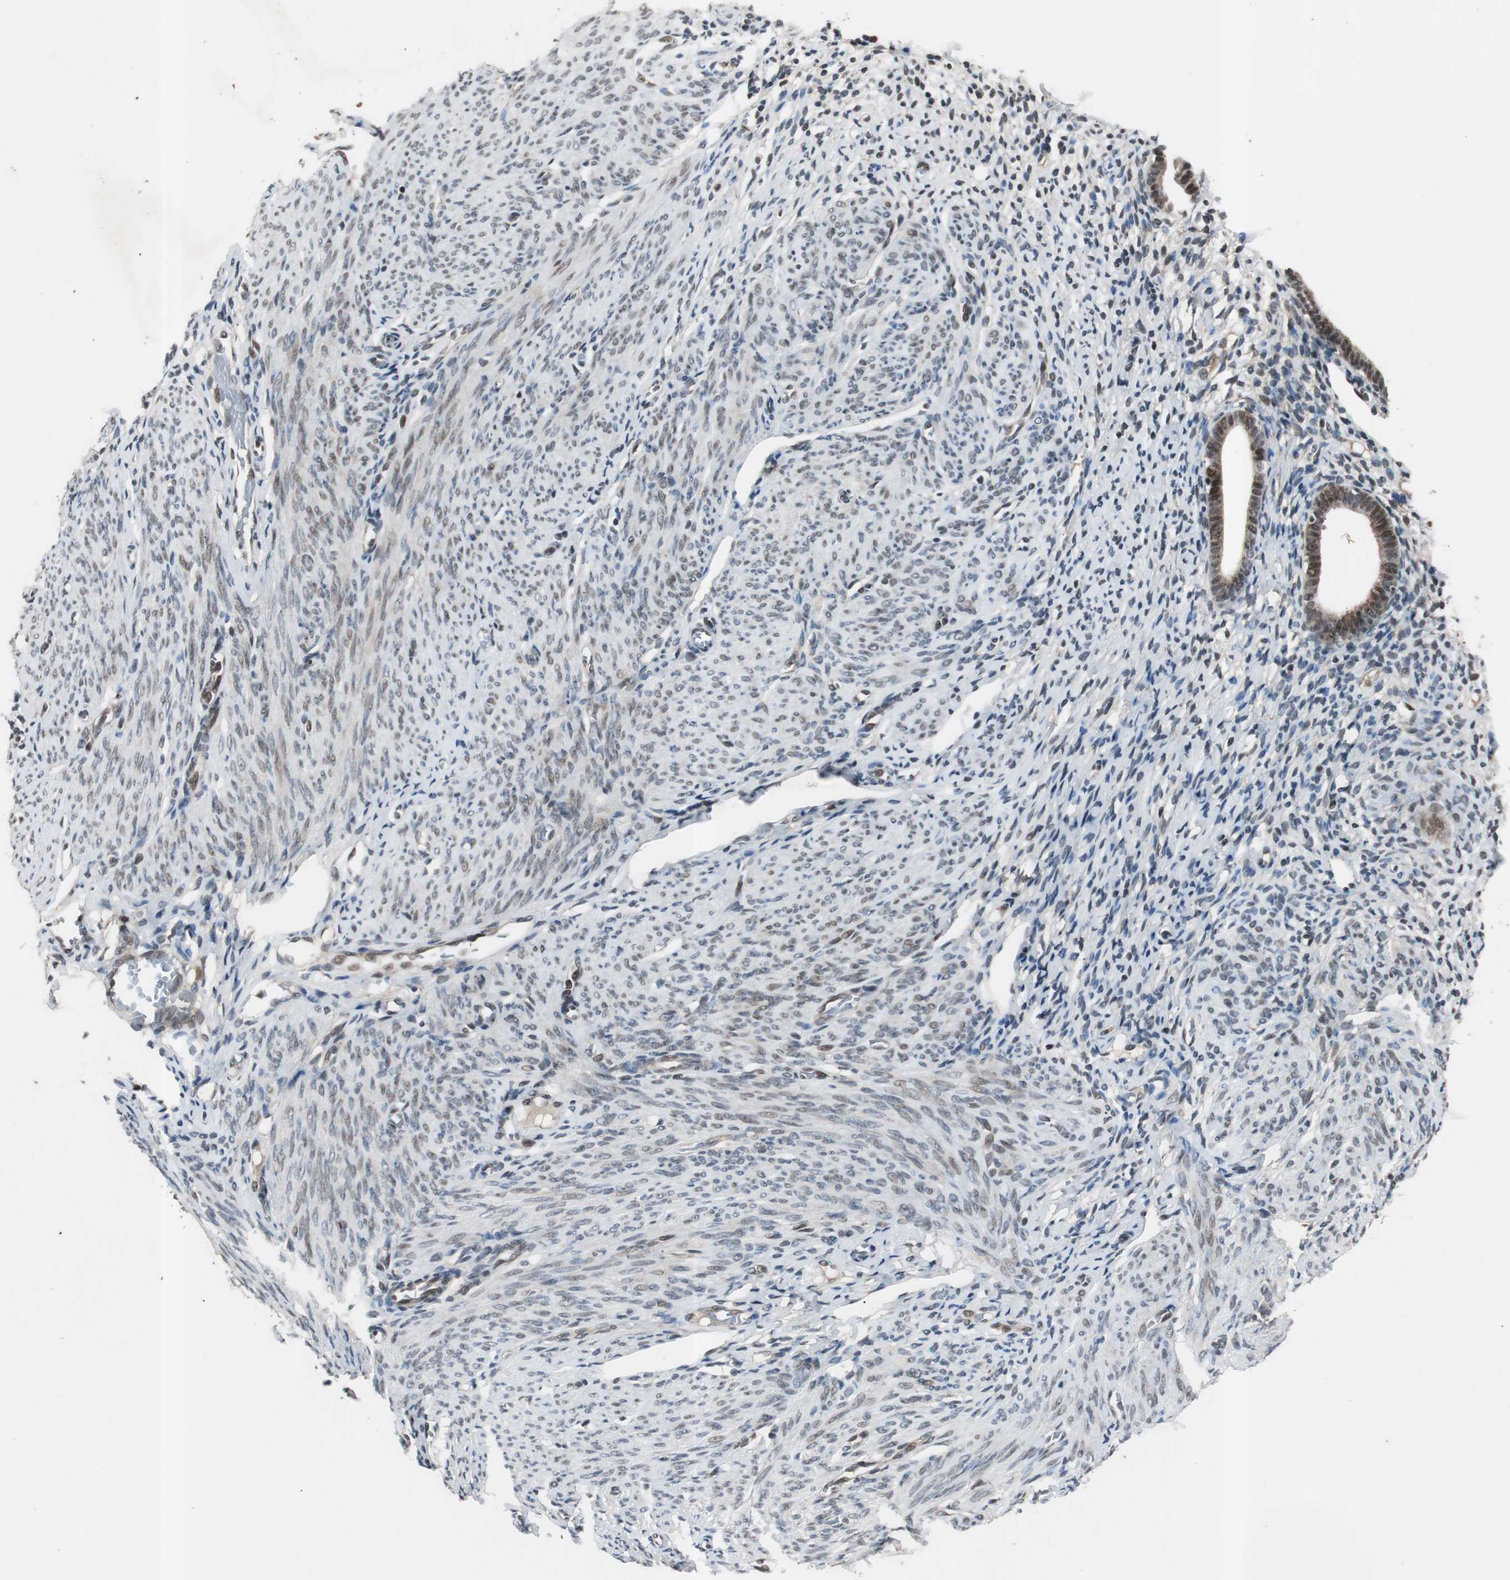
{"staining": {"intensity": "moderate", "quantity": "25%-75%", "location": "nuclear"}, "tissue": "endometrium", "cell_type": "Cells in endometrial stroma", "image_type": "normal", "snomed": [{"axis": "morphology", "description": "Normal tissue, NOS"}, {"axis": "topography", "description": "Endometrium"}], "caption": "Endometrium stained with IHC reveals moderate nuclear staining in about 25%-75% of cells in endometrial stroma.", "gene": "BOLA1", "patient": {"sex": "female", "age": 61}}